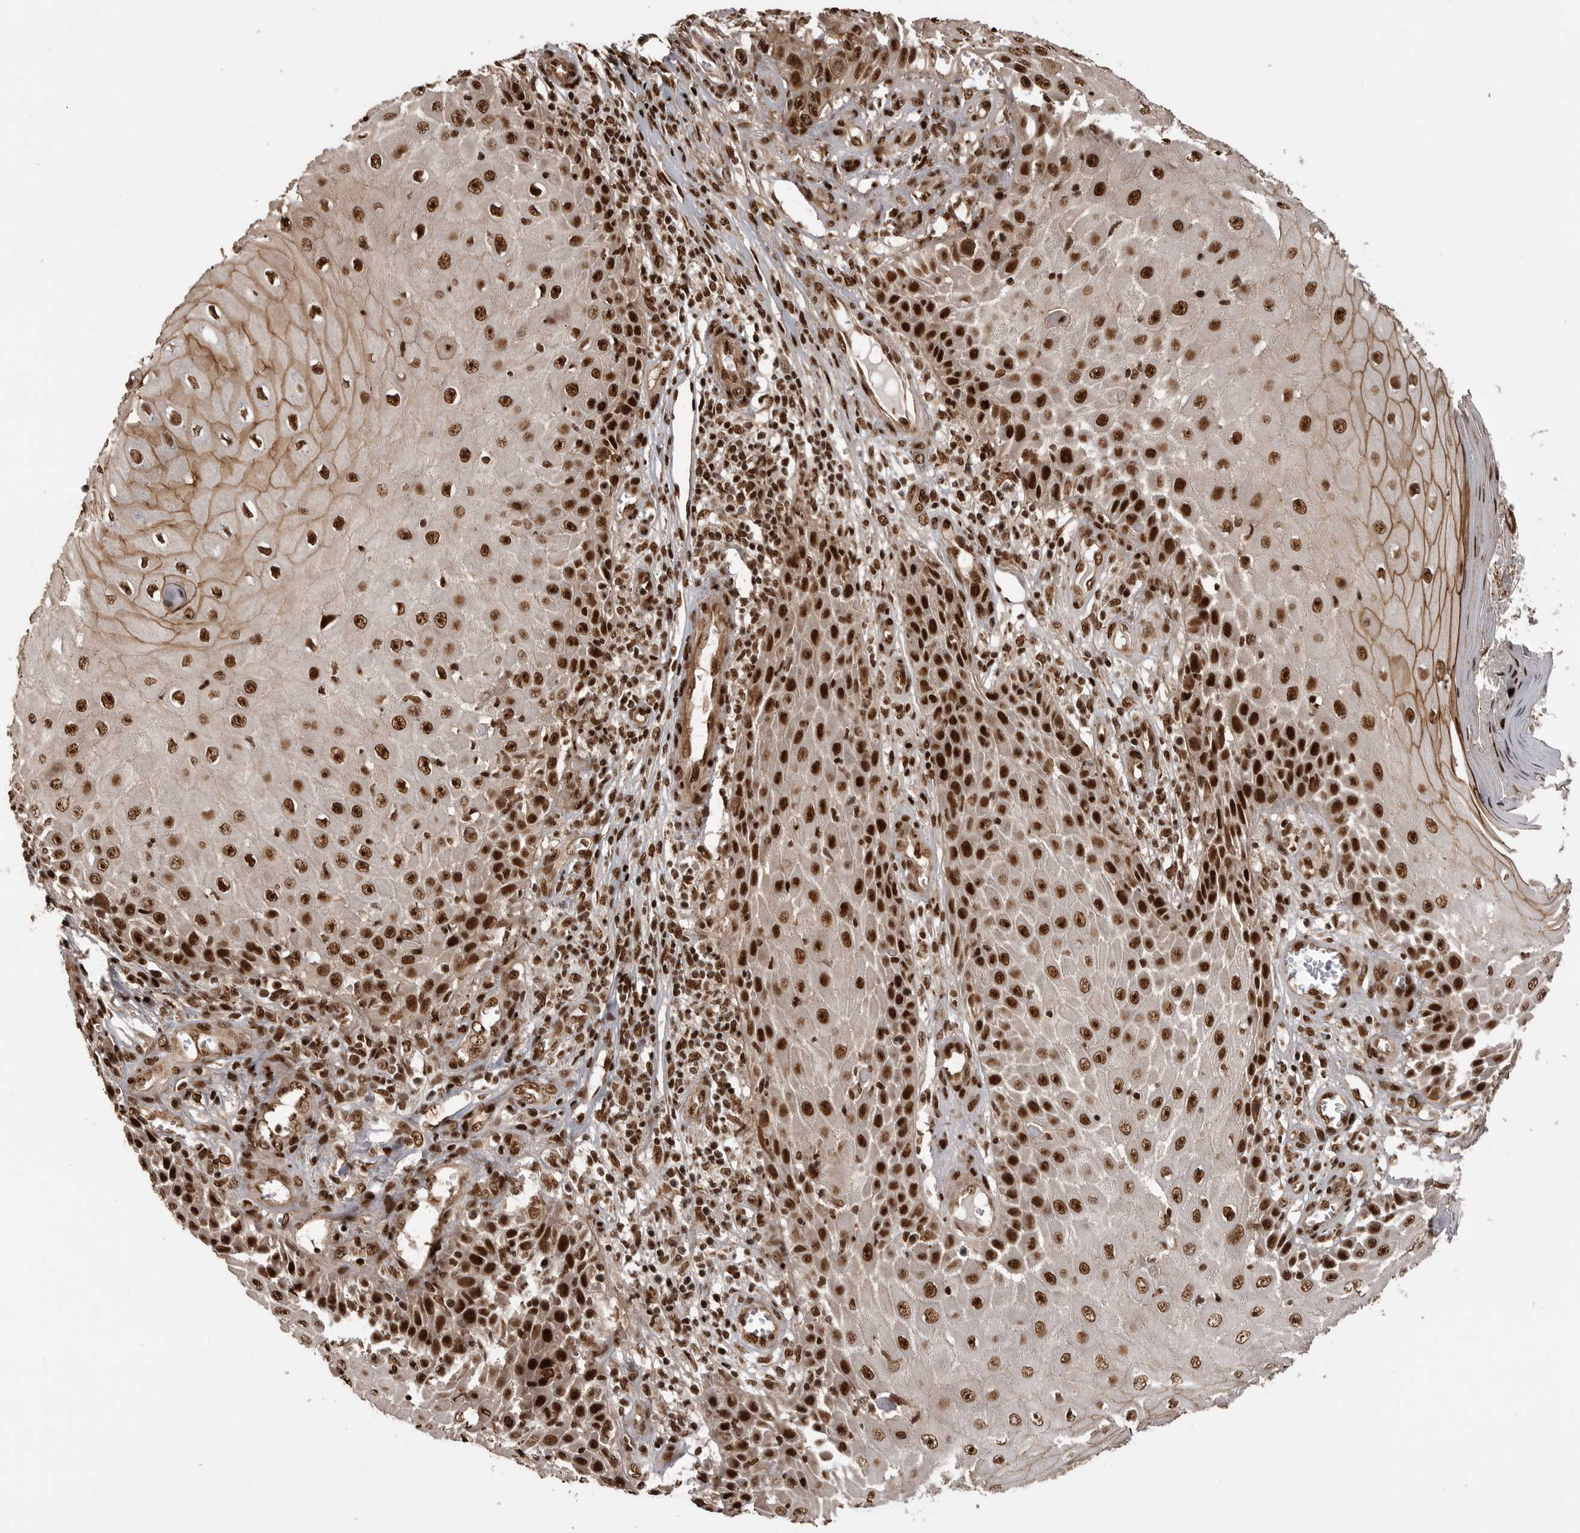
{"staining": {"intensity": "strong", "quantity": ">75%", "location": "nuclear"}, "tissue": "skin cancer", "cell_type": "Tumor cells", "image_type": "cancer", "snomed": [{"axis": "morphology", "description": "Squamous cell carcinoma, NOS"}, {"axis": "topography", "description": "Skin"}], "caption": "Skin cancer stained with IHC exhibits strong nuclear expression in approximately >75% of tumor cells.", "gene": "PPP1R8", "patient": {"sex": "female", "age": 73}}